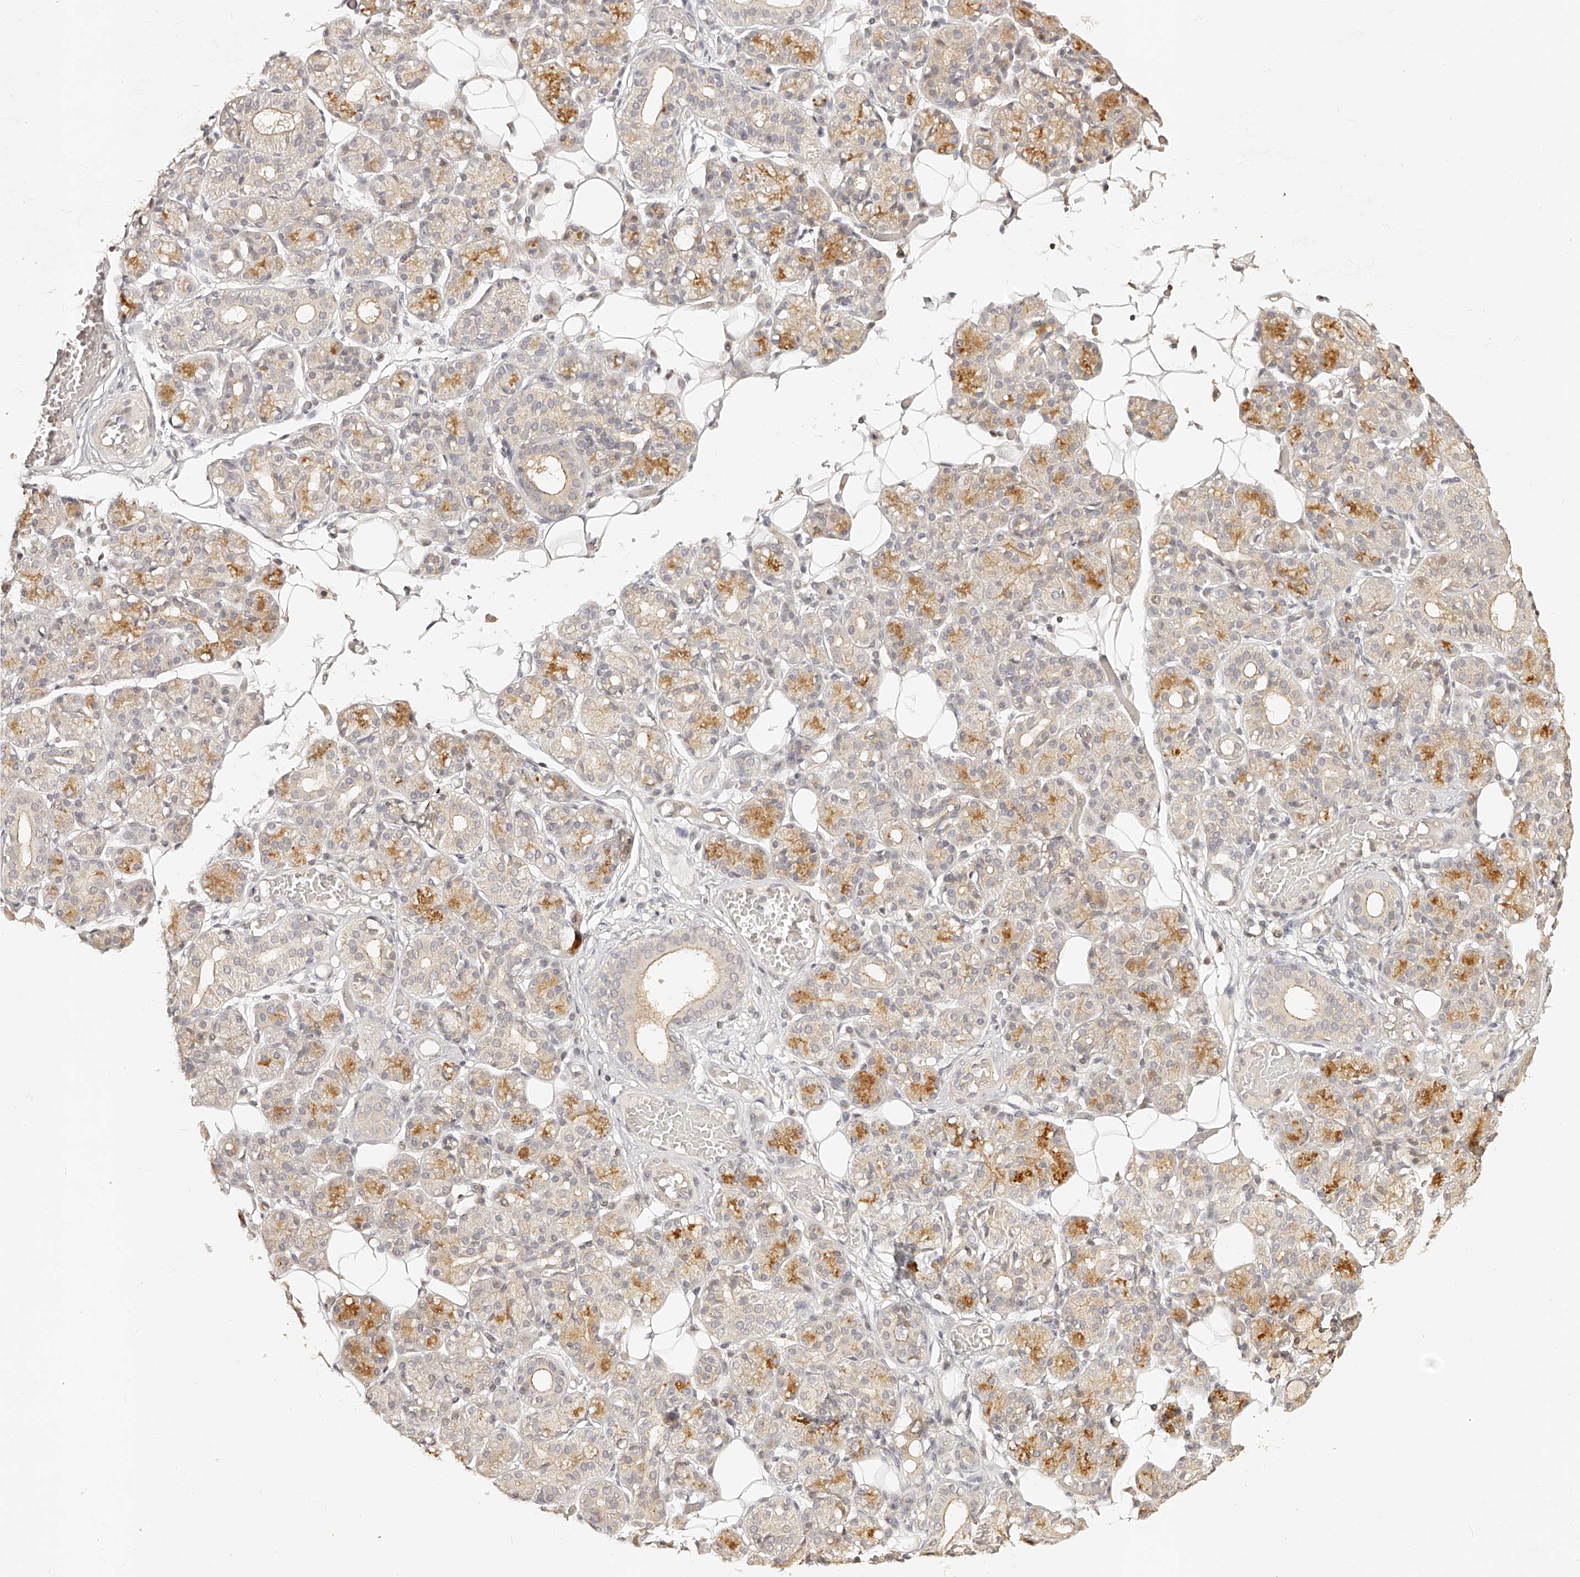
{"staining": {"intensity": "moderate", "quantity": "<25%", "location": "cytoplasmic/membranous"}, "tissue": "salivary gland", "cell_type": "Glandular cells", "image_type": "normal", "snomed": [{"axis": "morphology", "description": "Normal tissue, NOS"}, {"axis": "topography", "description": "Salivary gland"}], "caption": "Protein expression analysis of benign salivary gland exhibits moderate cytoplasmic/membranous positivity in about <25% of glandular cells. (DAB IHC, brown staining for protein, blue staining for nuclei).", "gene": "ZNF789", "patient": {"sex": "male", "age": 63}}